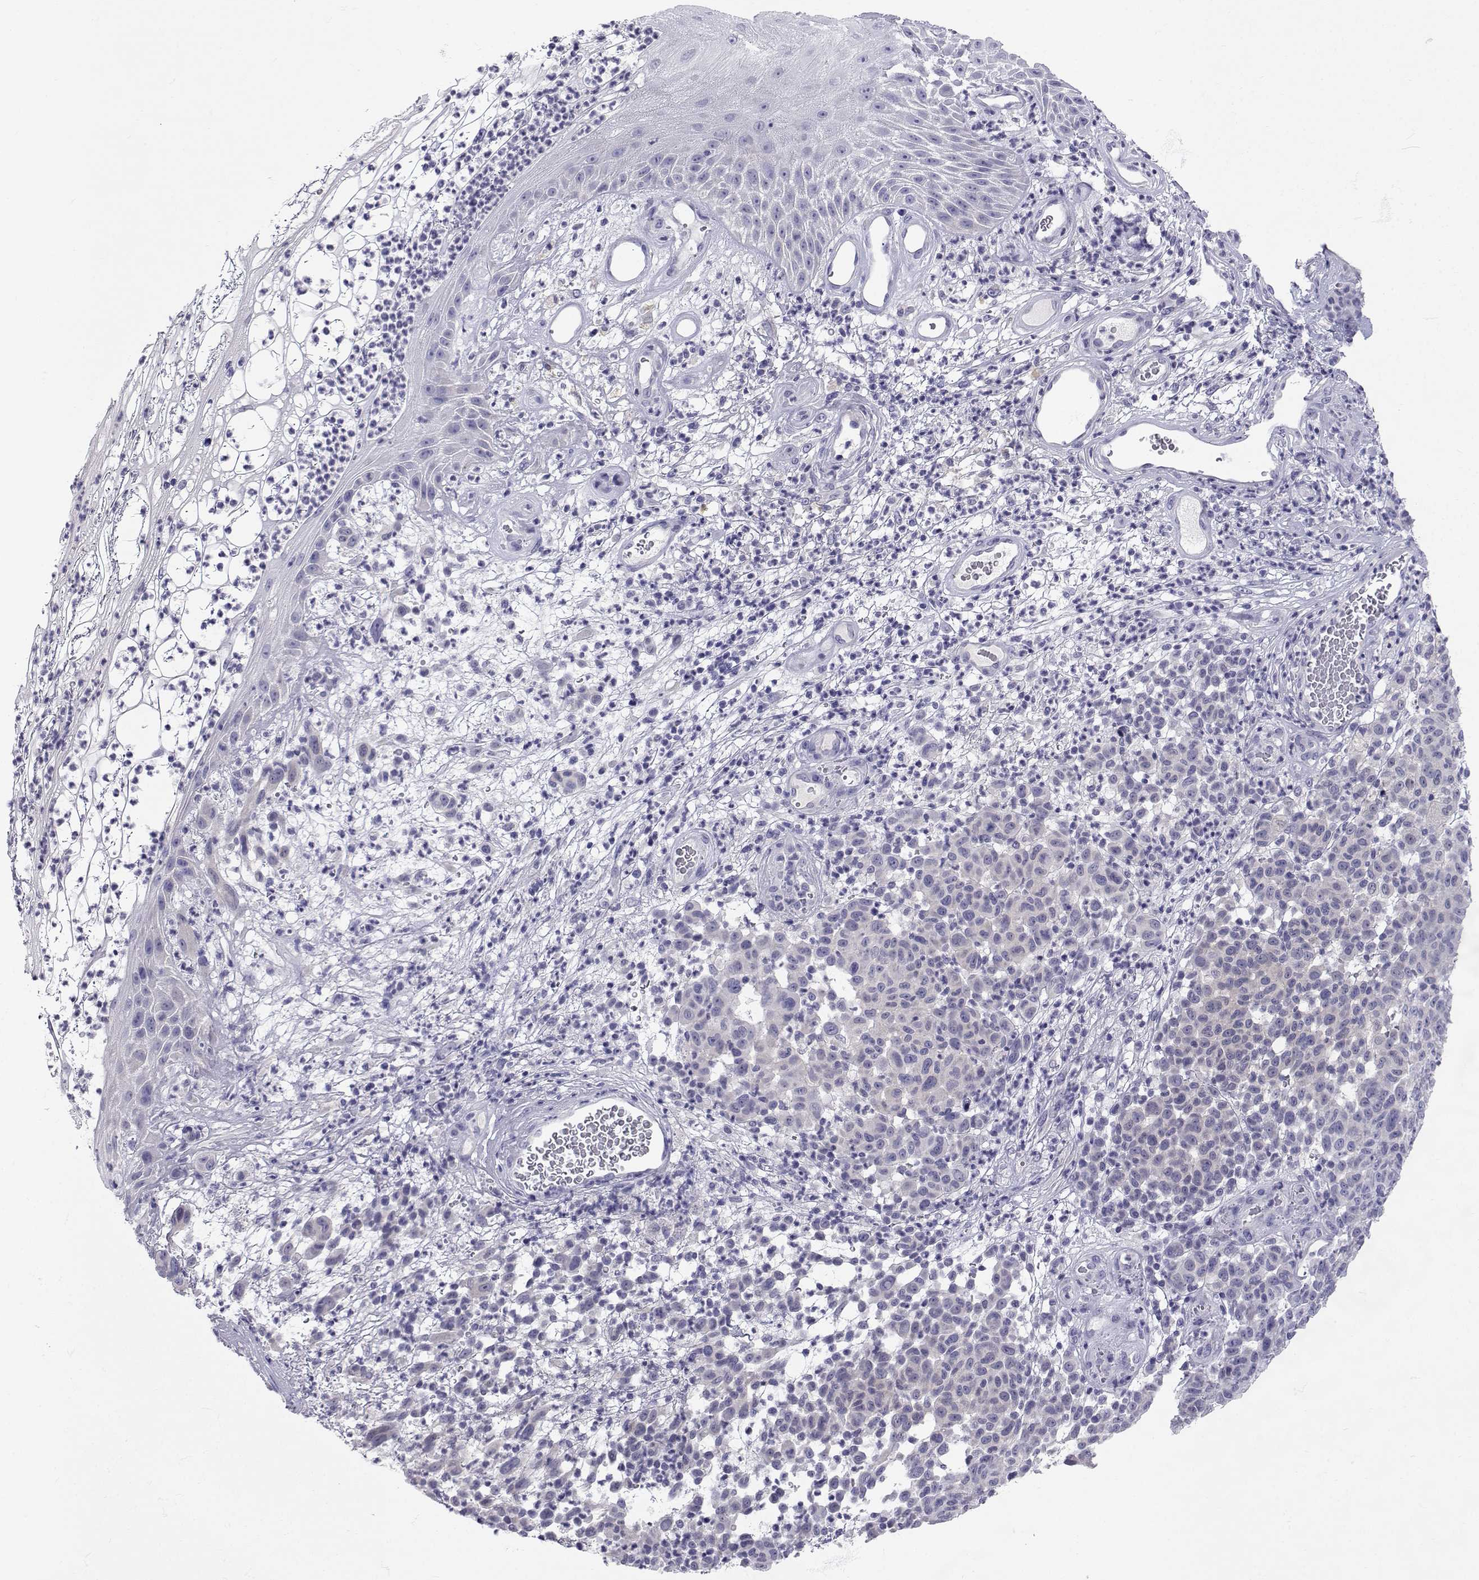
{"staining": {"intensity": "negative", "quantity": "none", "location": "none"}, "tissue": "melanoma", "cell_type": "Tumor cells", "image_type": "cancer", "snomed": [{"axis": "morphology", "description": "Malignant melanoma, NOS"}, {"axis": "topography", "description": "Skin"}], "caption": "Immunohistochemistry (IHC) of human malignant melanoma demonstrates no positivity in tumor cells.", "gene": "SLC6A3", "patient": {"sex": "male", "age": 59}}